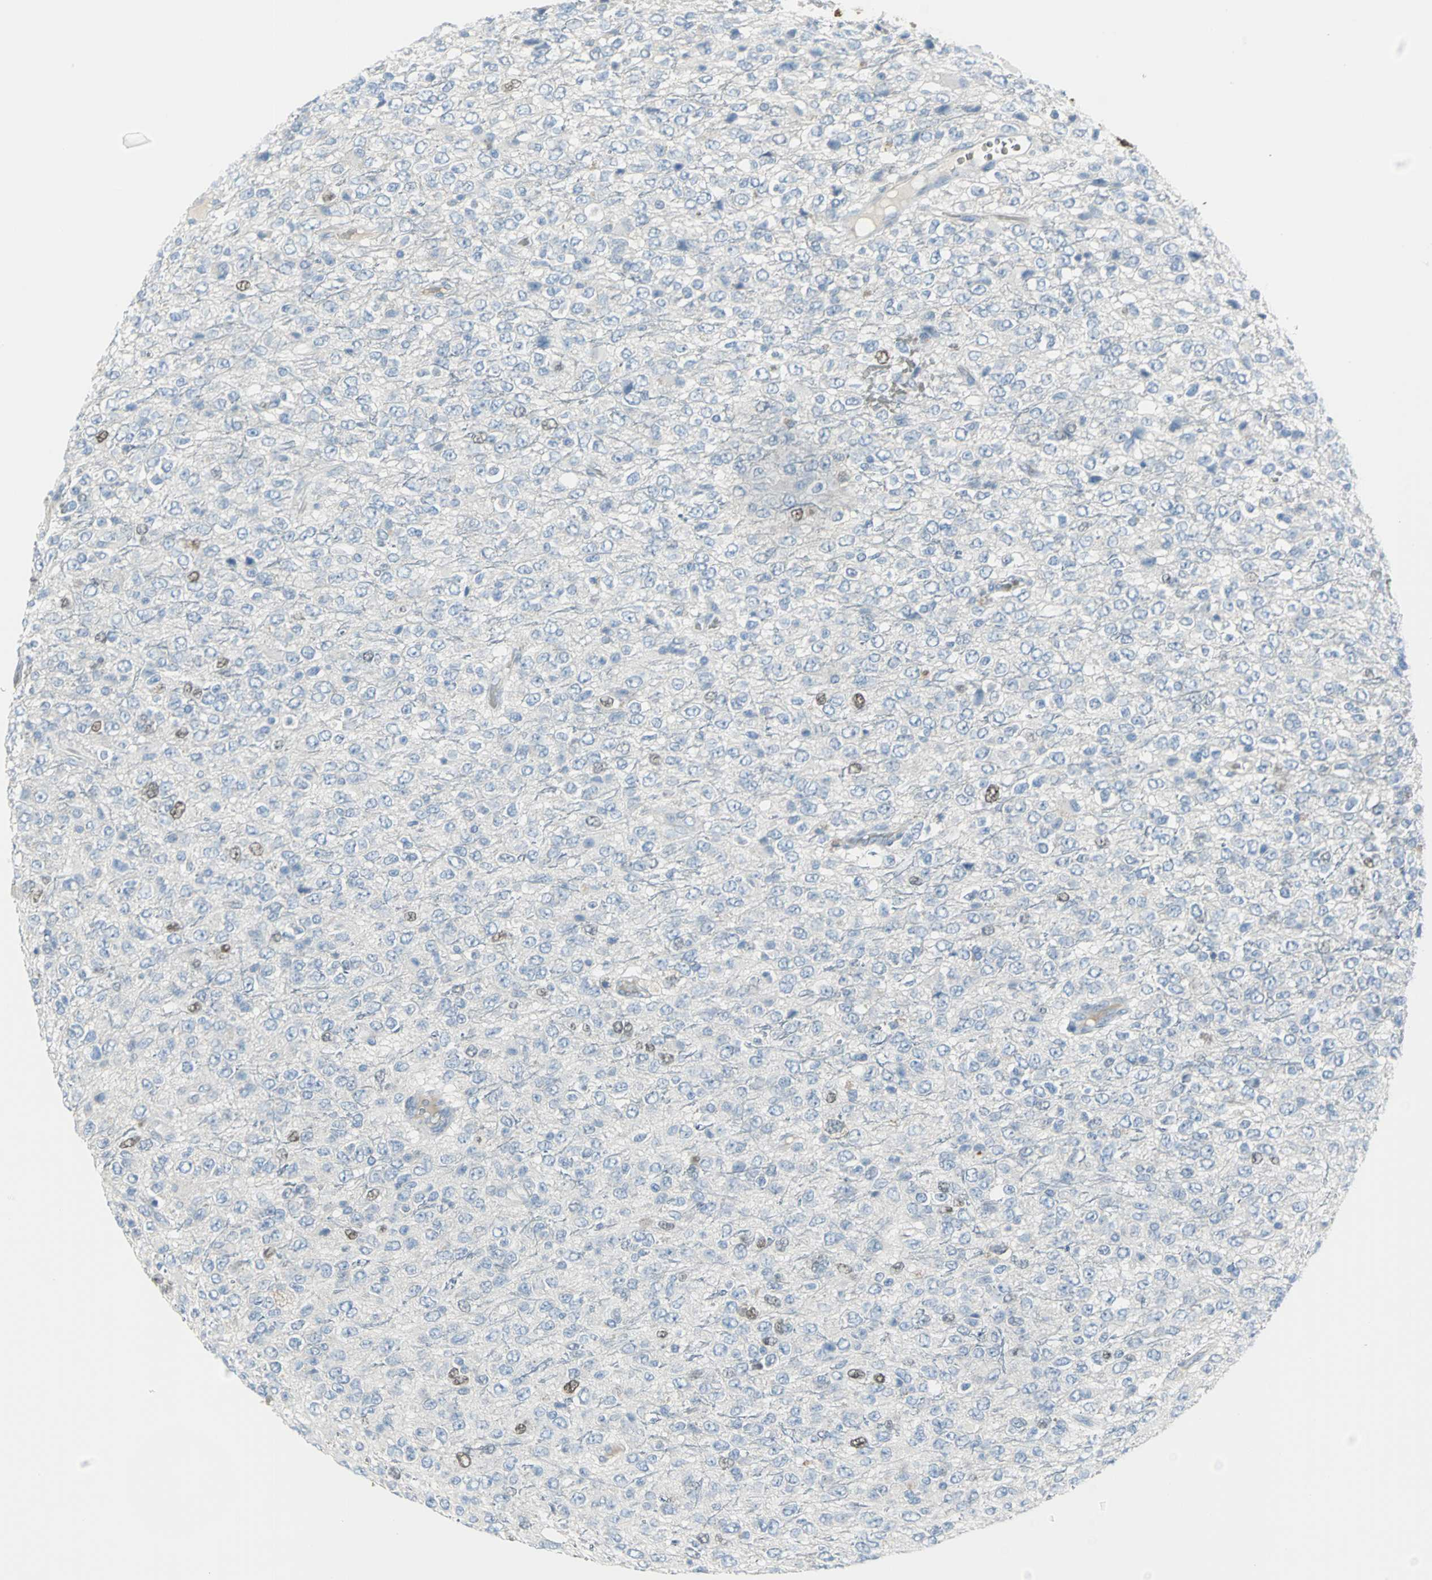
{"staining": {"intensity": "moderate", "quantity": "<25%", "location": "nuclear"}, "tissue": "glioma", "cell_type": "Tumor cells", "image_type": "cancer", "snomed": [{"axis": "morphology", "description": "Glioma, malignant, High grade"}, {"axis": "topography", "description": "pancreas cauda"}], "caption": "There is low levels of moderate nuclear staining in tumor cells of high-grade glioma (malignant), as demonstrated by immunohistochemical staining (brown color).", "gene": "MCM3", "patient": {"sex": "male", "age": 60}}